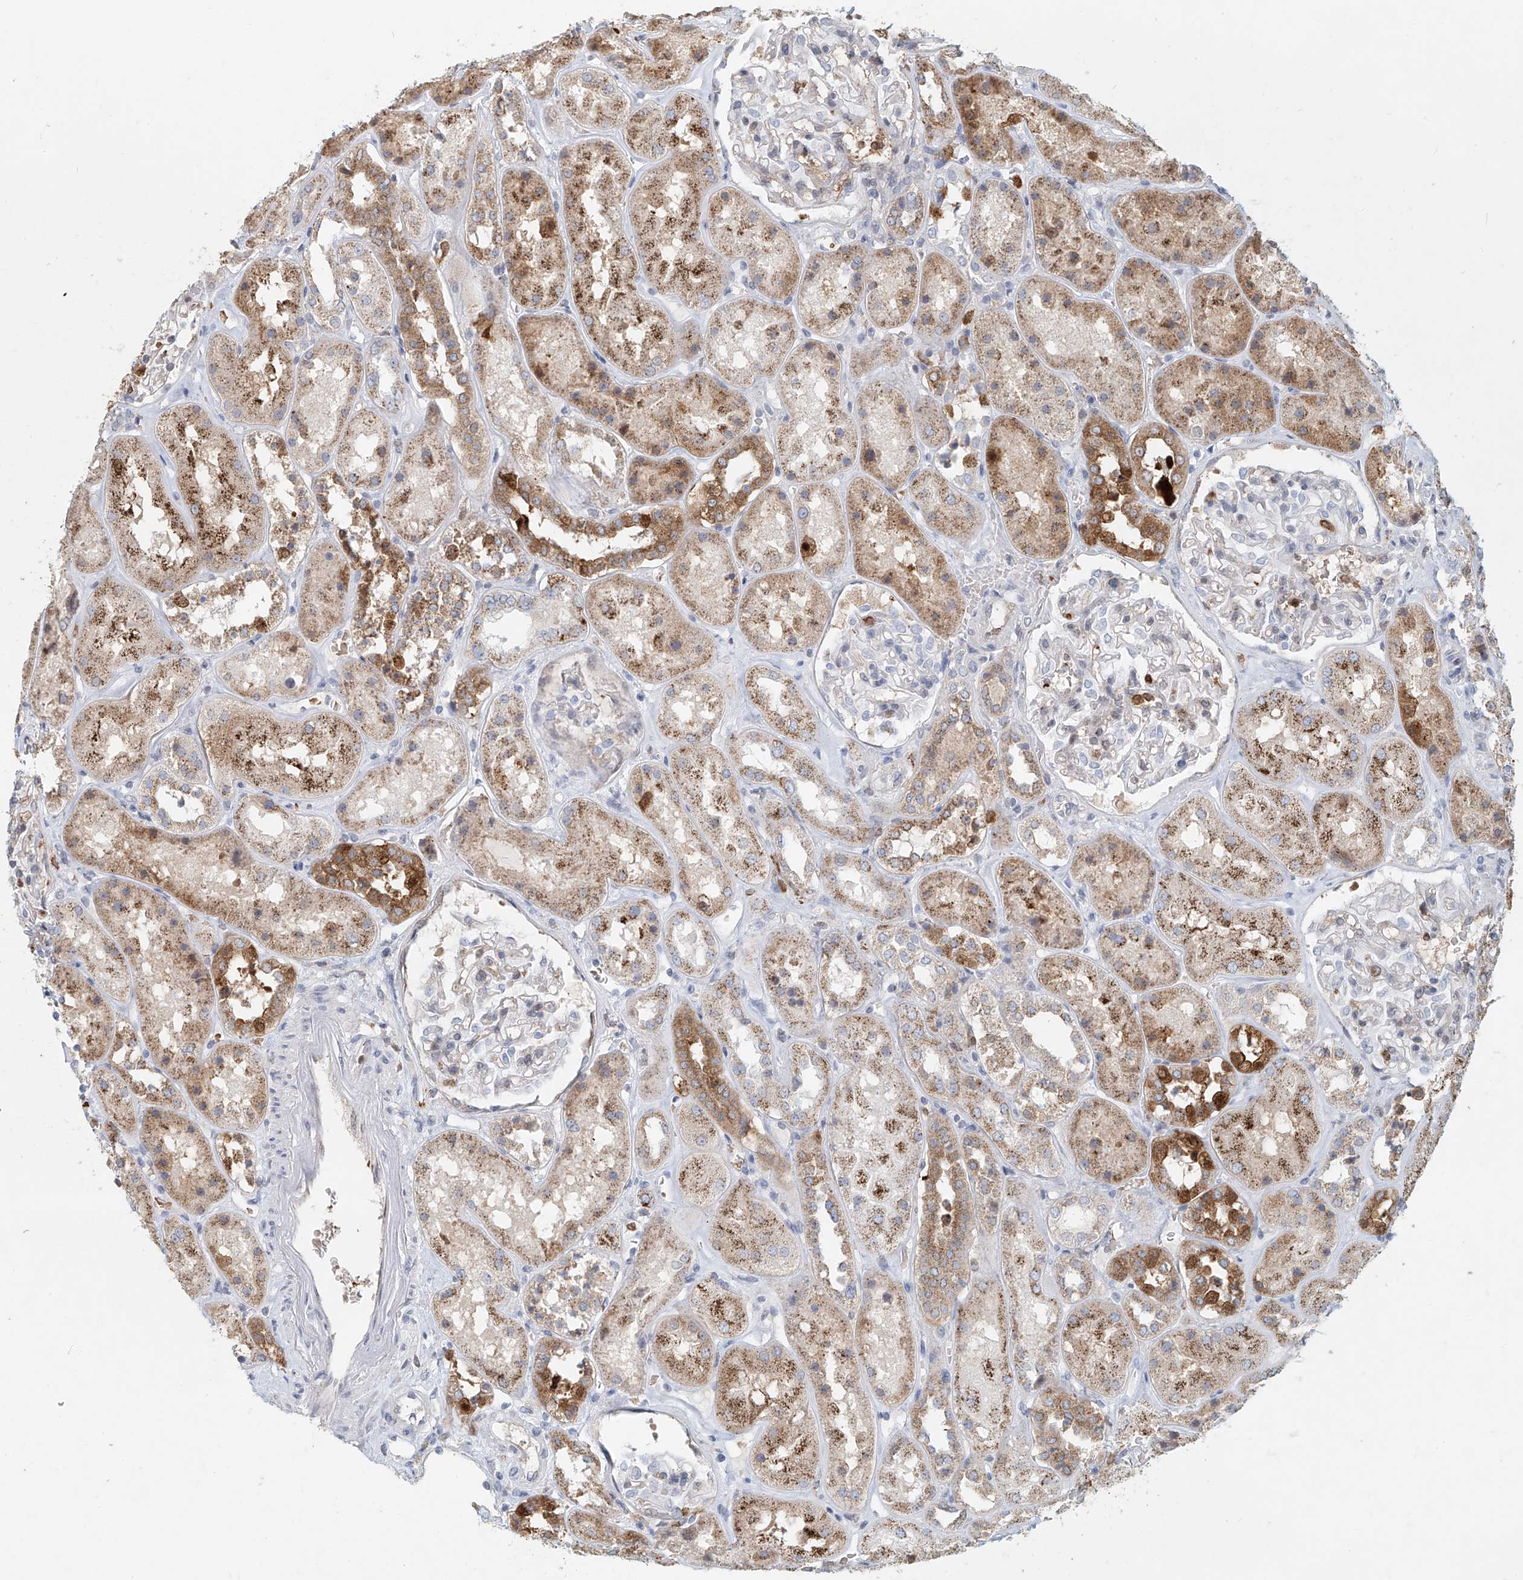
{"staining": {"intensity": "weak", "quantity": "25%-75%", "location": "cytoplasmic/membranous"}, "tissue": "kidney", "cell_type": "Cells in glomeruli", "image_type": "normal", "snomed": [{"axis": "morphology", "description": "Normal tissue, NOS"}, {"axis": "topography", "description": "Kidney"}], "caption": "Weak cytoplasmic/membranous staining is present in about 25%-75% of cells in glomeruli in unremarkable kidney.", "gene": "PTPRA", "patient": {"sex": "male", "age": 70}}